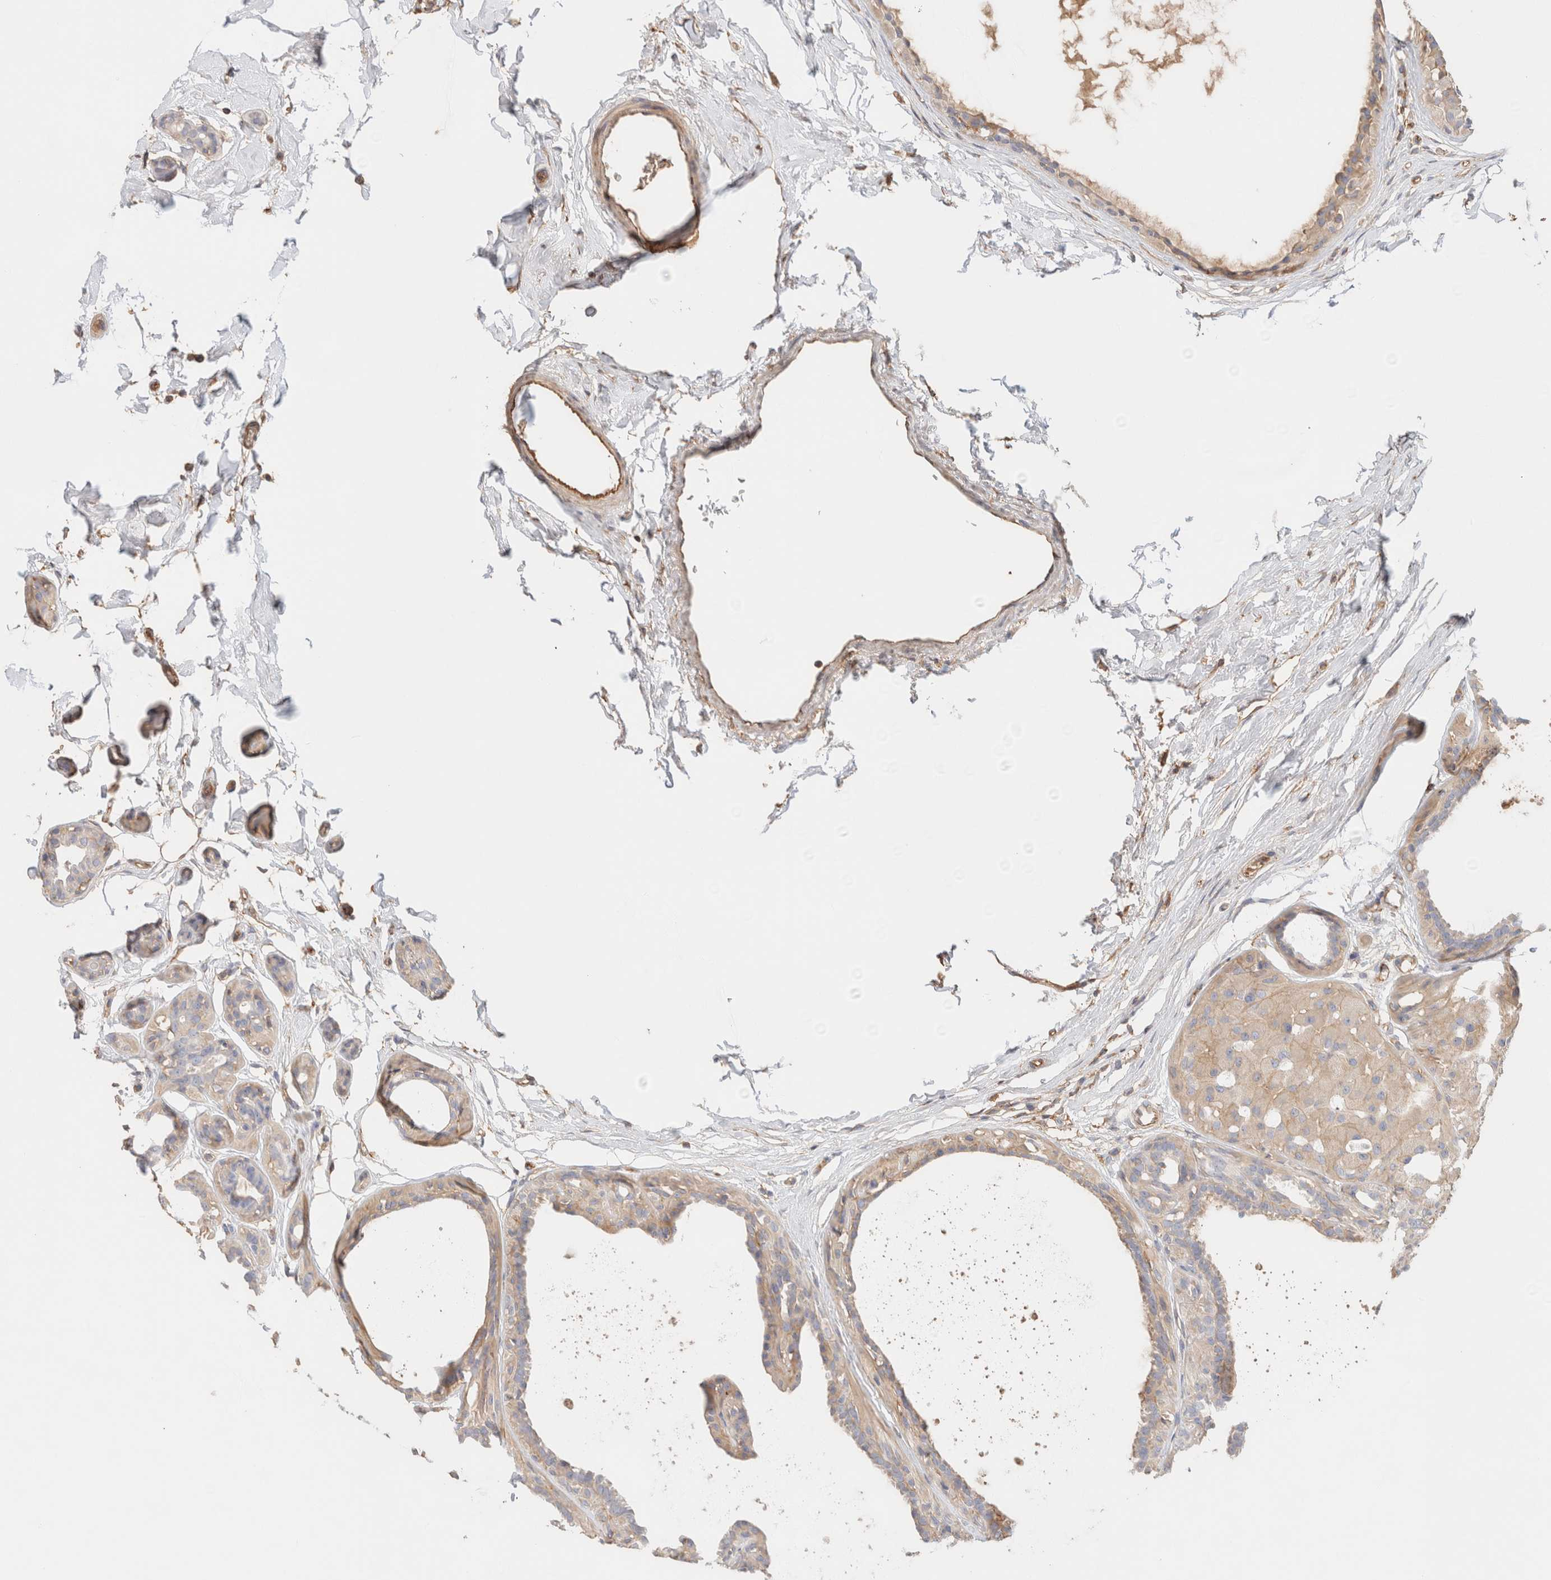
{"staining": {"intensity": "weak", "quantity": "<25%", "location": "cytoplasmic/membranous"}, "tissue": "breast cancer", "cell_type": "Tumor cells", "image_type": "cancer", "snomed": [{"axis": "morphology", "description": "Duct carcinoma"}, {"axis": "topography", "description": "Breast"}], "caption": "Human breast infiltrating ductal carcinoma stained for a protein using immunohistochemistry demonstrates no positivity in tumor cells.", "gene": "PROS1", "patient": {"sex": "female", "age": 55}}